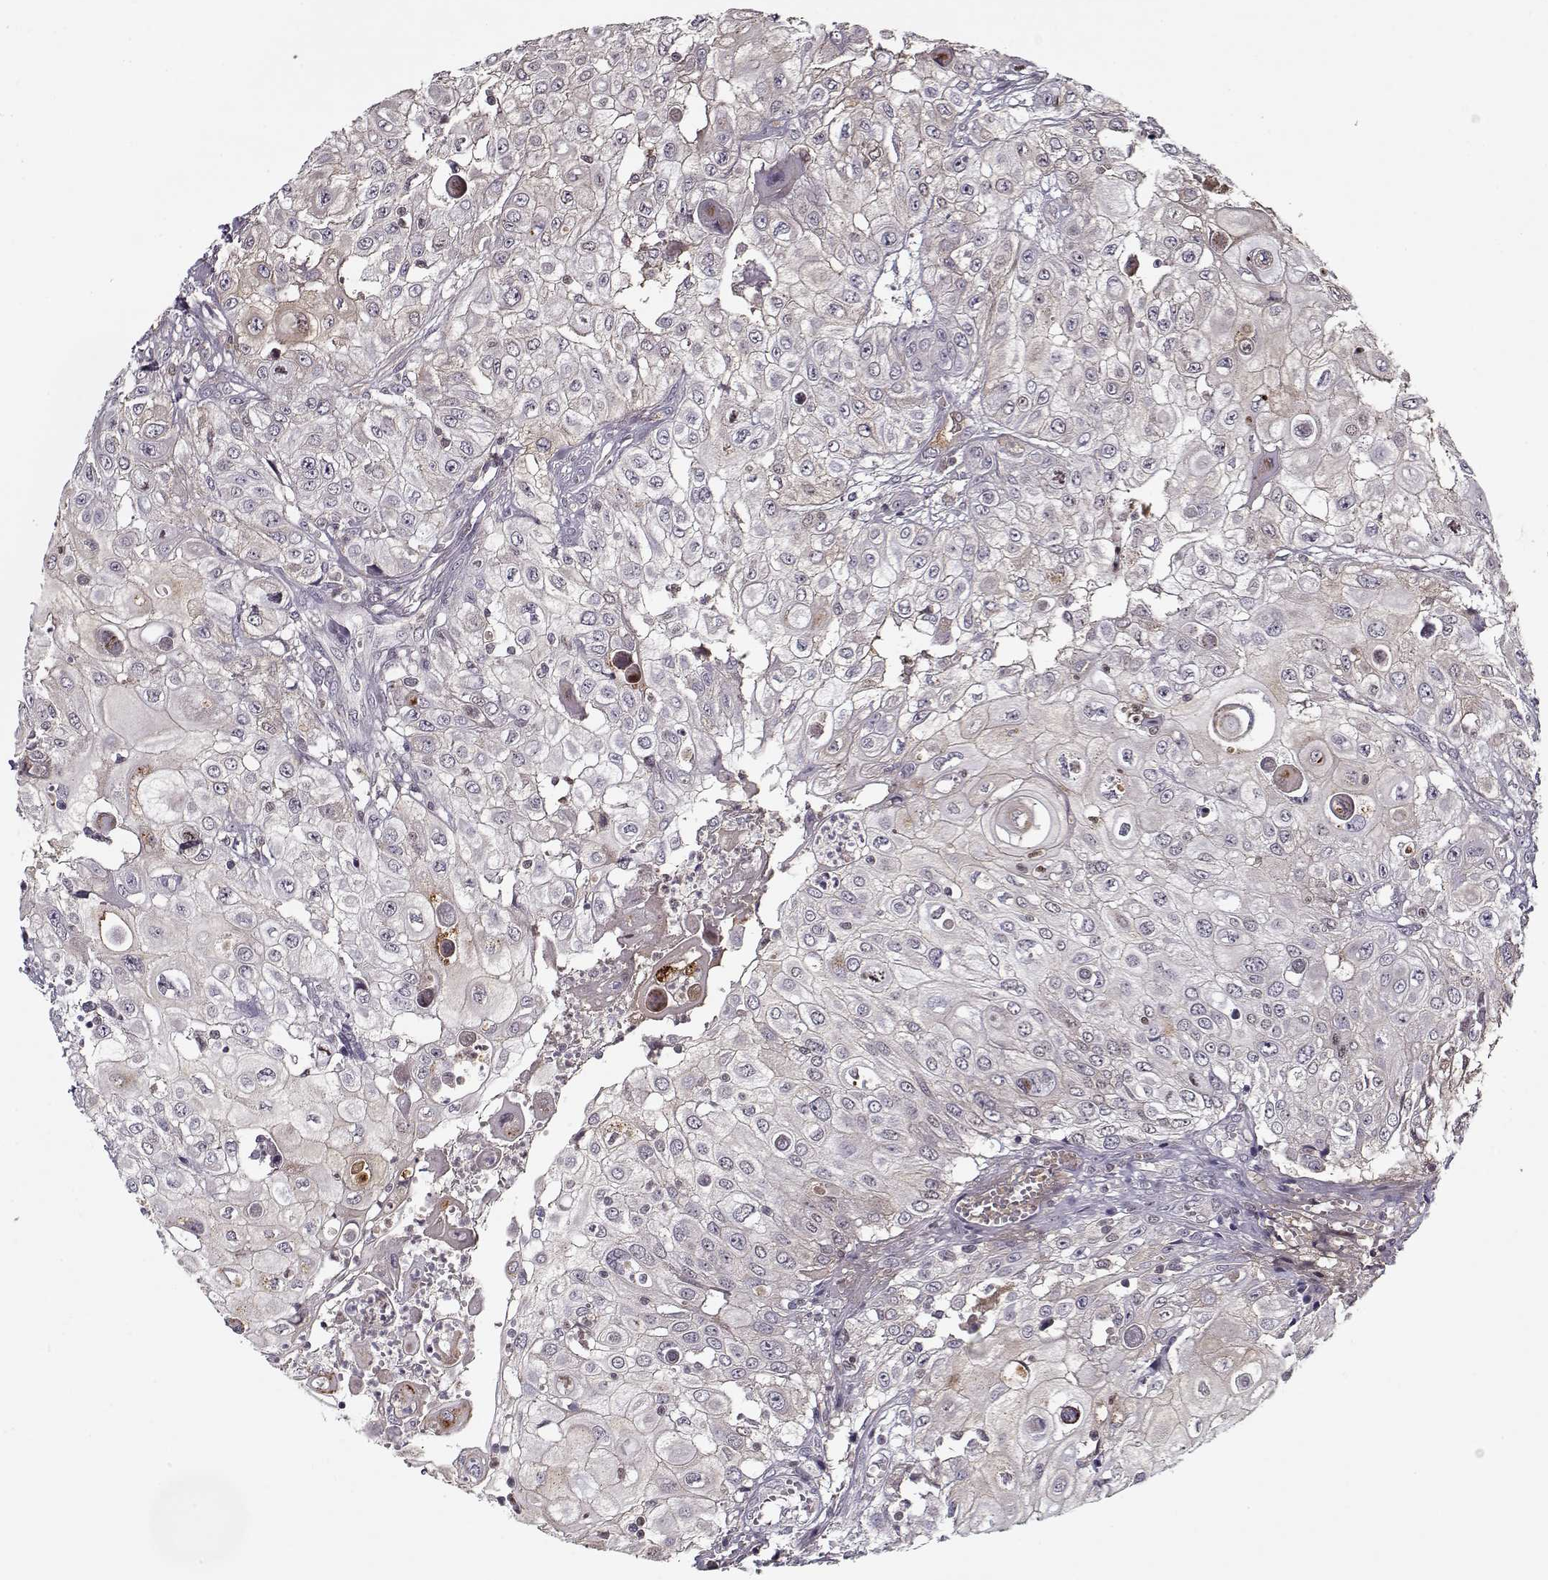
{"staining": {"intensity": "weak", "quantity": "<25%", "location": "cytoplasmic/membranous"}, "tissue": "urothelial cancer", "cell_type": "Tumor cells", "image_type": "cancer", "snomed": [{"axis": "morphology", "description": "Urothelial carcinoma, High grade"}, {"axis": "topography", "description": "Urinary bladder"}], "caption": "Urothelial cancer was stained to show a protein in brown. There is no significant staining in tumor cells.", "gene": "AFM", "patient": {"sex": "female", "age": 79}}